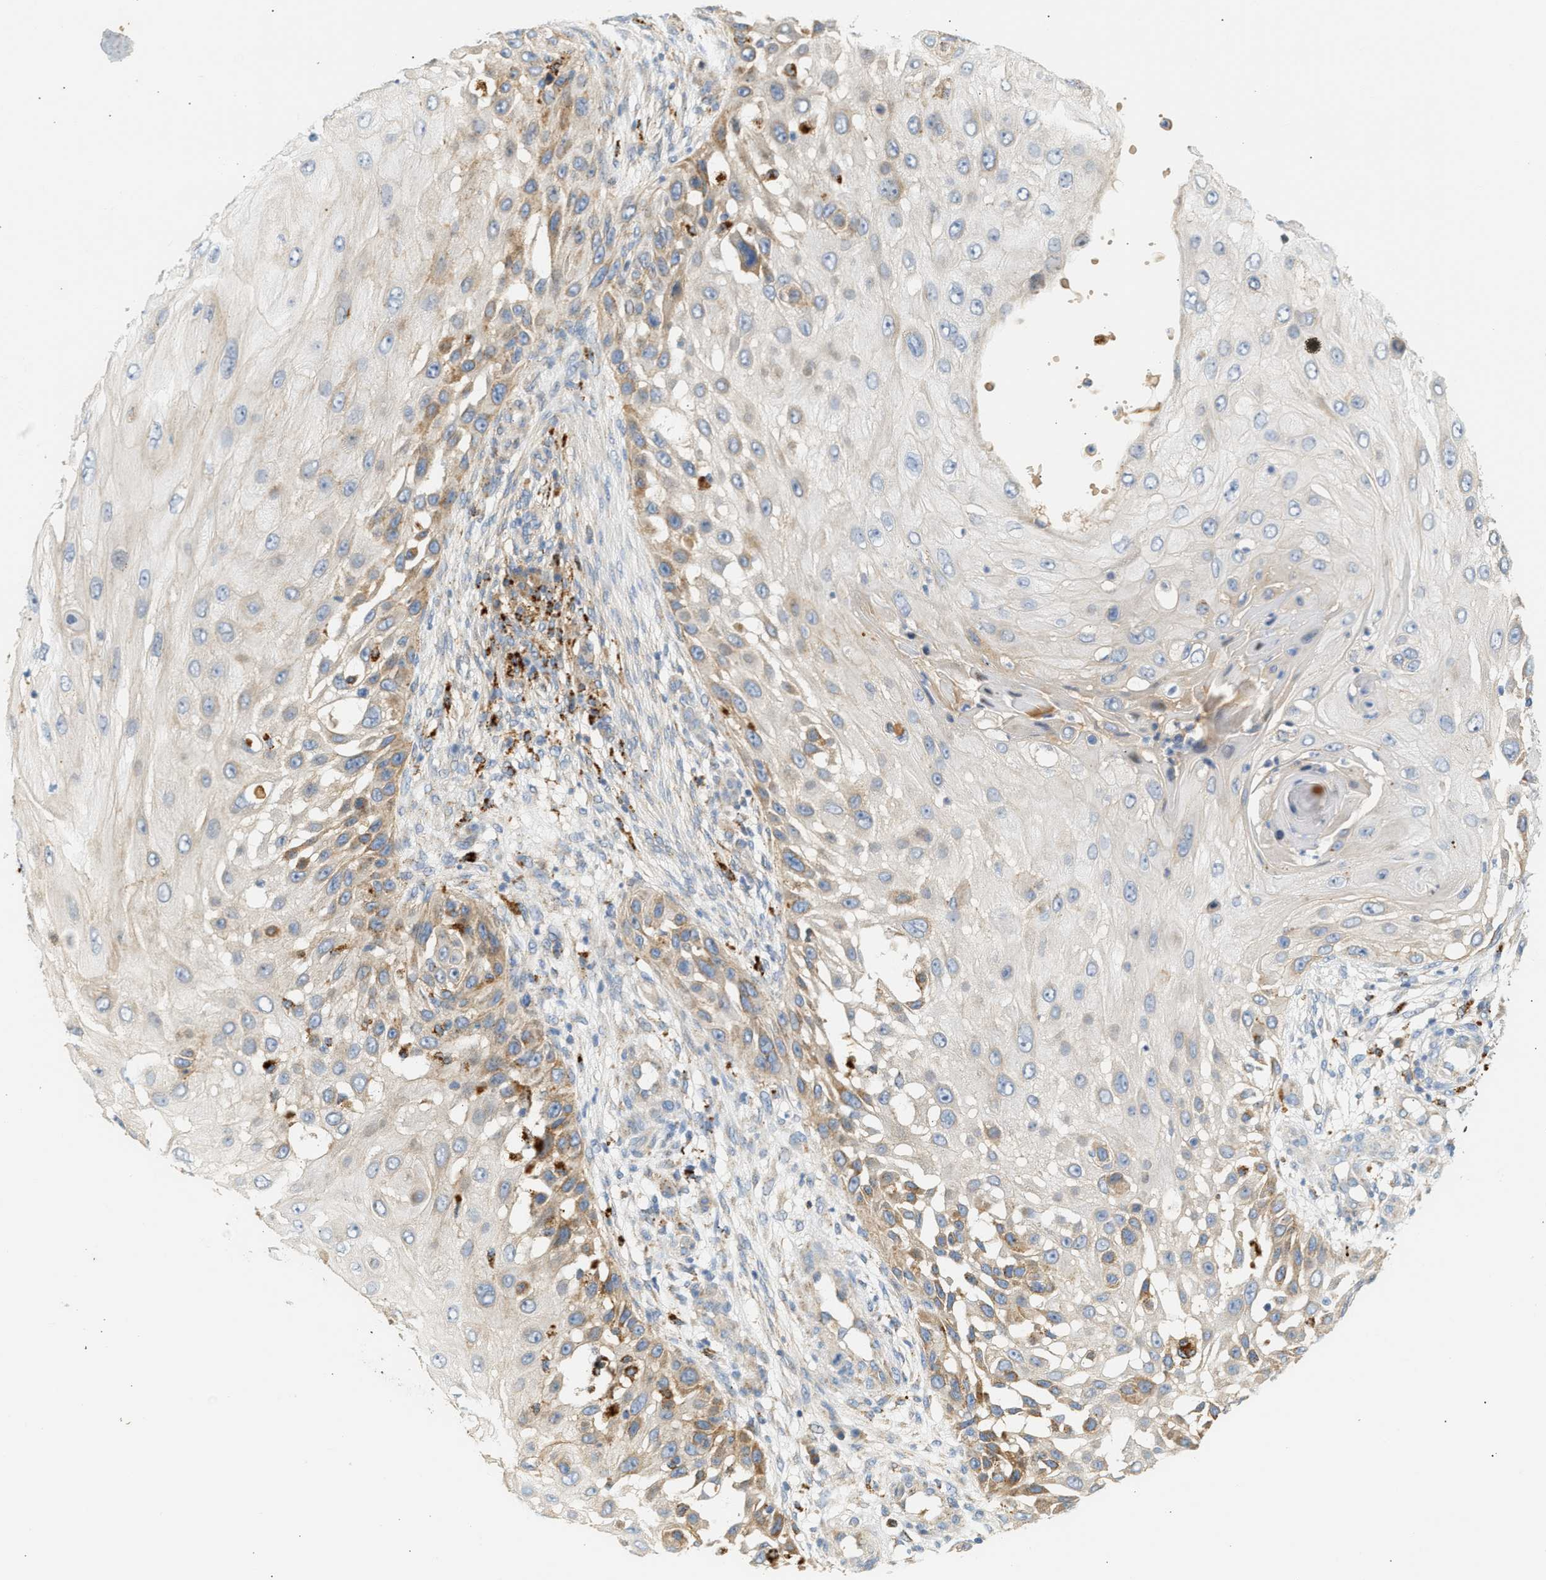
{"staining": {"intensity": "moderate", "quantity": "<25%", "location": "cytoplasmic/membranous"}, "tissue": "skin cancer", "cell_type": "Tumor cells", "image_type": "cancer", "snomed": [{"axis": "morphology", "description": "Squamous cell carcinoma, NOS"}, {"axis": "topography", "description": "Skin"}], "caption": "This photomicrograph reveals immunohistochemistry staining of human squamous cell carcinoma (skin), with low moderate cytoplasmic/membranous expression in approximately <25% of tumor cells.", "gene": "ENTHD1", "patient": {"sex": "female", "age": 44}}